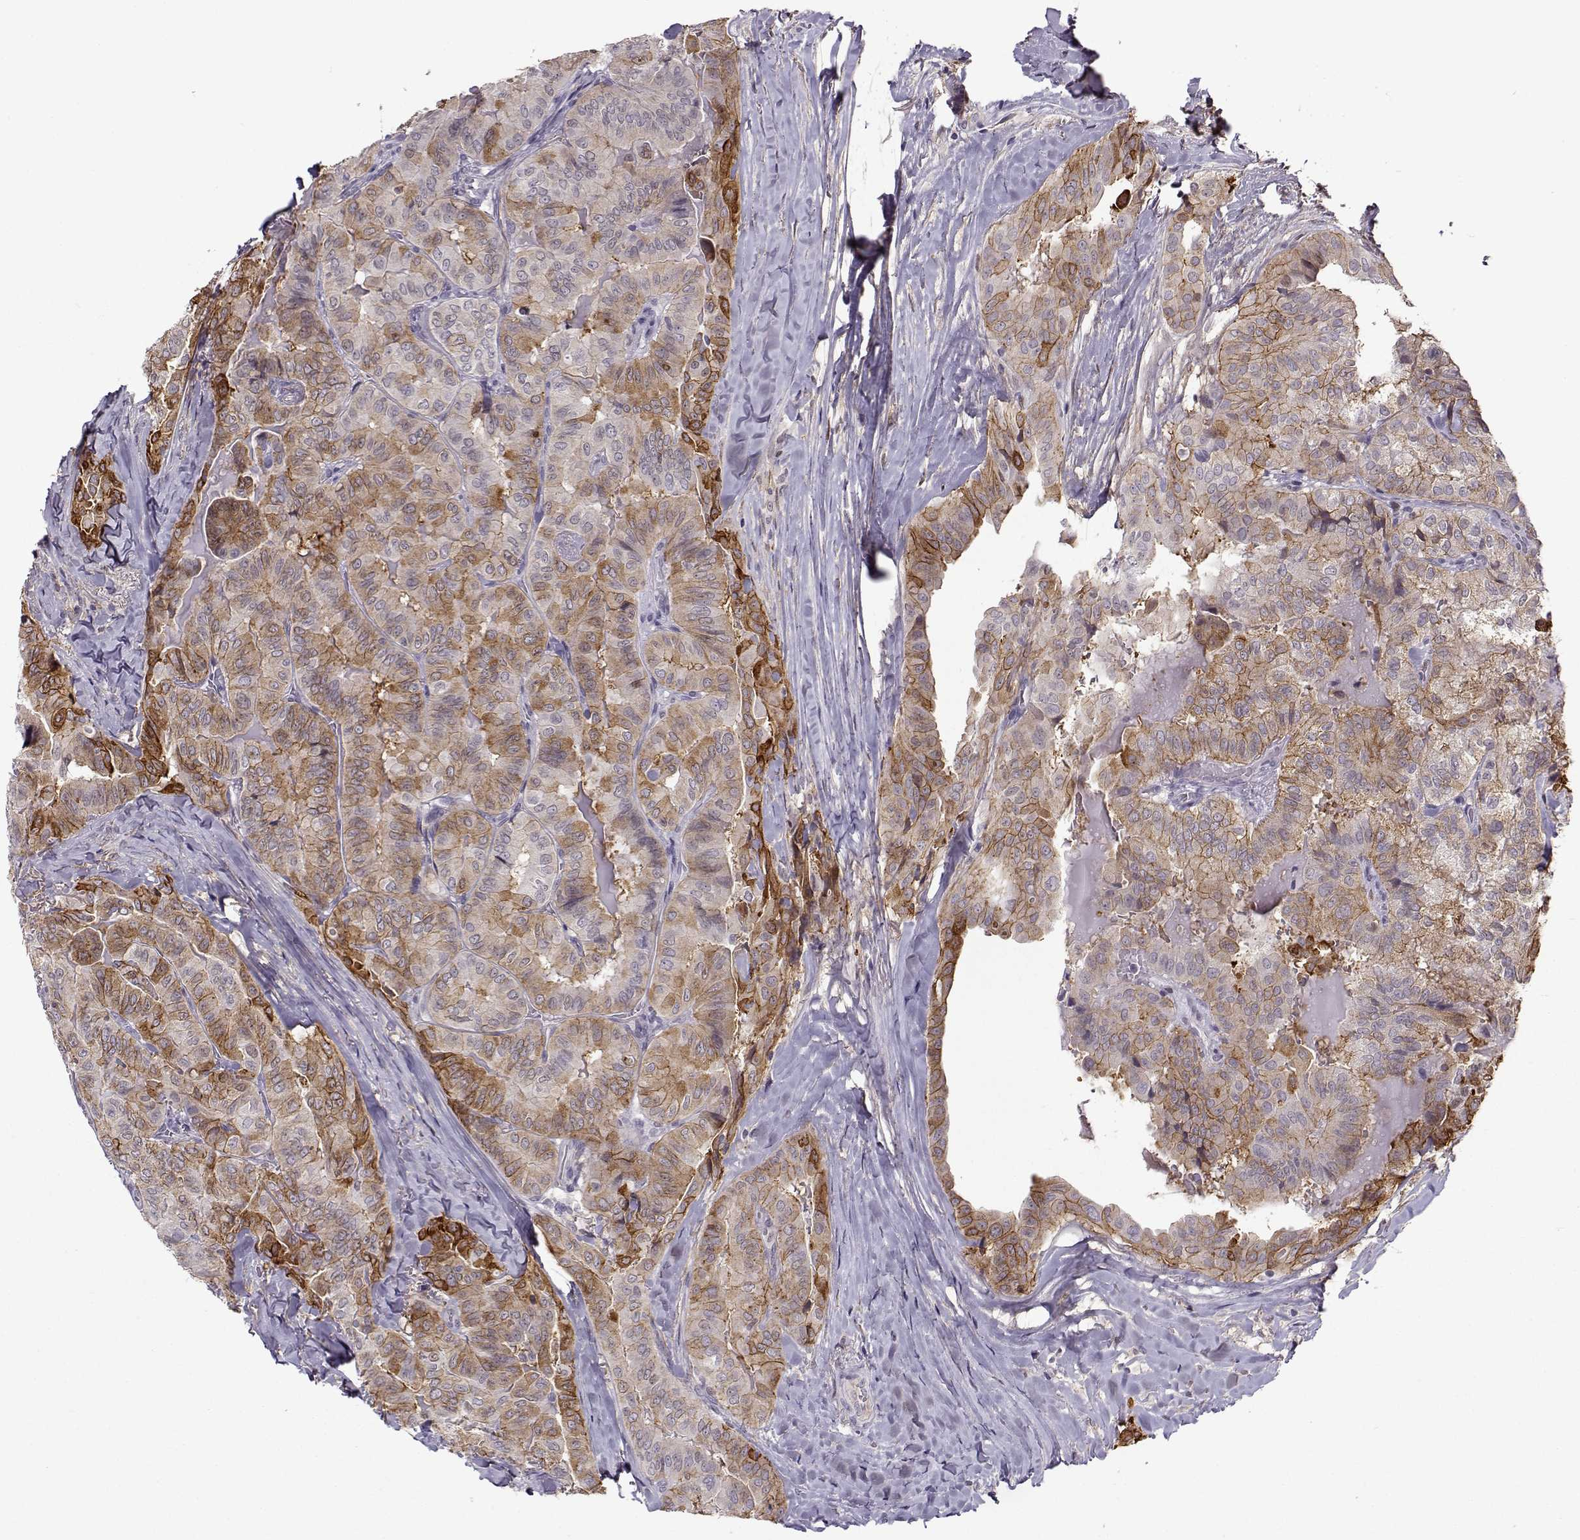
{"staining": {"intensity": "moderate", "quantity": "25%-75%", "location": "cytoplasmic/membranous,nuclear"}, "tissue": "thyroid cancer", "cell_type": "Tumor cells", "image_type": "cancer", "snomed": [{"axis": "morphology", "description": "Papillary adenocarcinoma, NOS"}, {"axis": "topography", "description": "Thyroid gland"}], "caption": "This histopathology image demonstrates IHC staining of human thyroid cancer (papillary adenocarcinoma), with medium moderate cytoplasmic/membranous and nuclear expression in approximately 25%-75% of tumor cells.", "gene": "BACH1", "patient": {"sex": "female", "age": 68}}